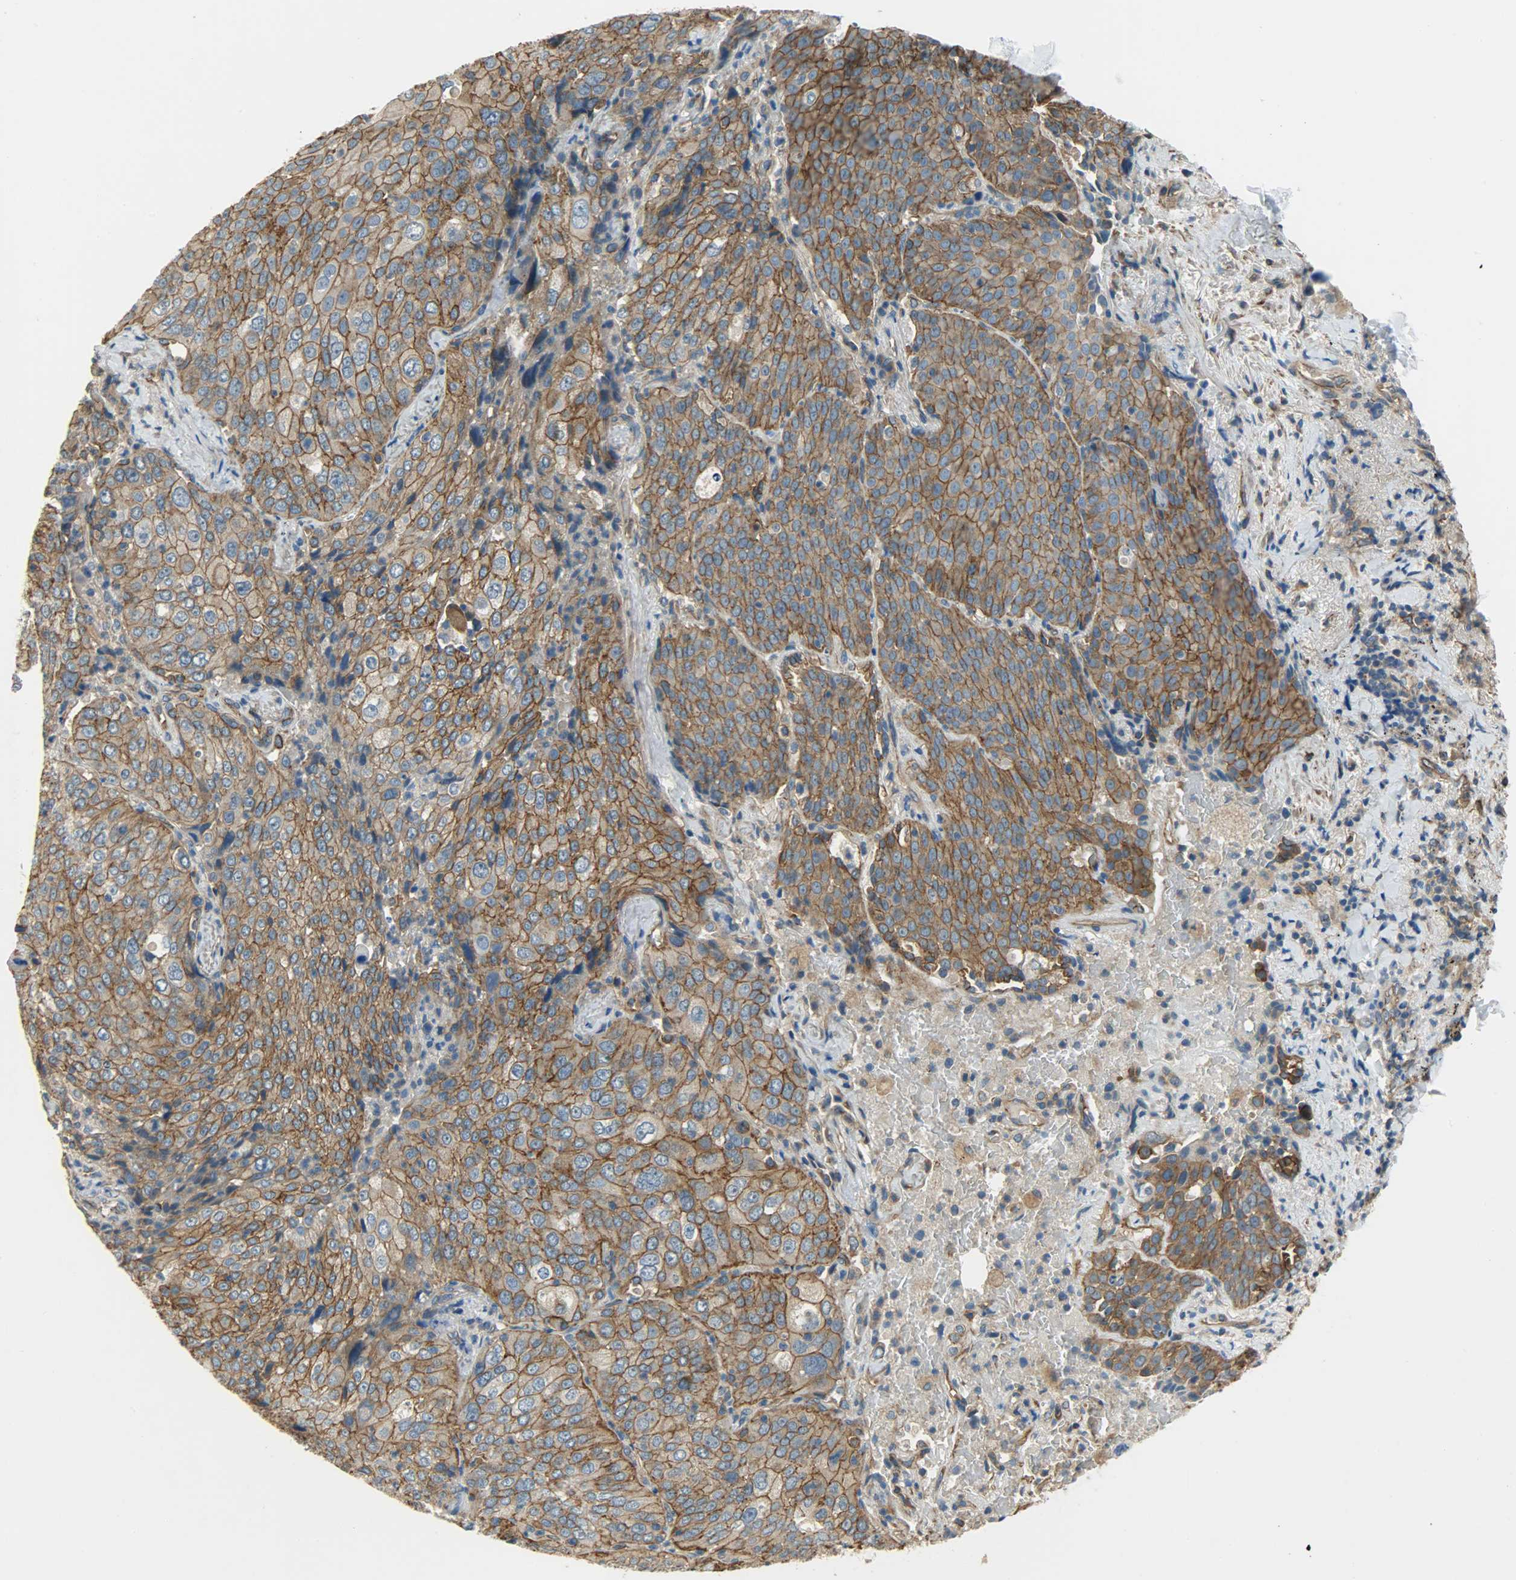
{"staining": {"intensity": "moderate", "quantity": ">75%", "location": "cytoplasmic/membranous"}, "tissue": "lung cancer", "cell_type": "Tumor cells", "image_type": "cancer", "snomed": [{"axis": "morphology", "description": "Squamous cell carcinoma, NOS"}, {"axis": "topography", "description": "Lung"}], "caption": "Brown immunohistochemical staining in human lung cancer demonstrates moderate cytoplasmic/membranous positivity in about >75% of tumor cells.", "gene": "KIAA1217", "patient": {"sex": "male", "age": 54}}